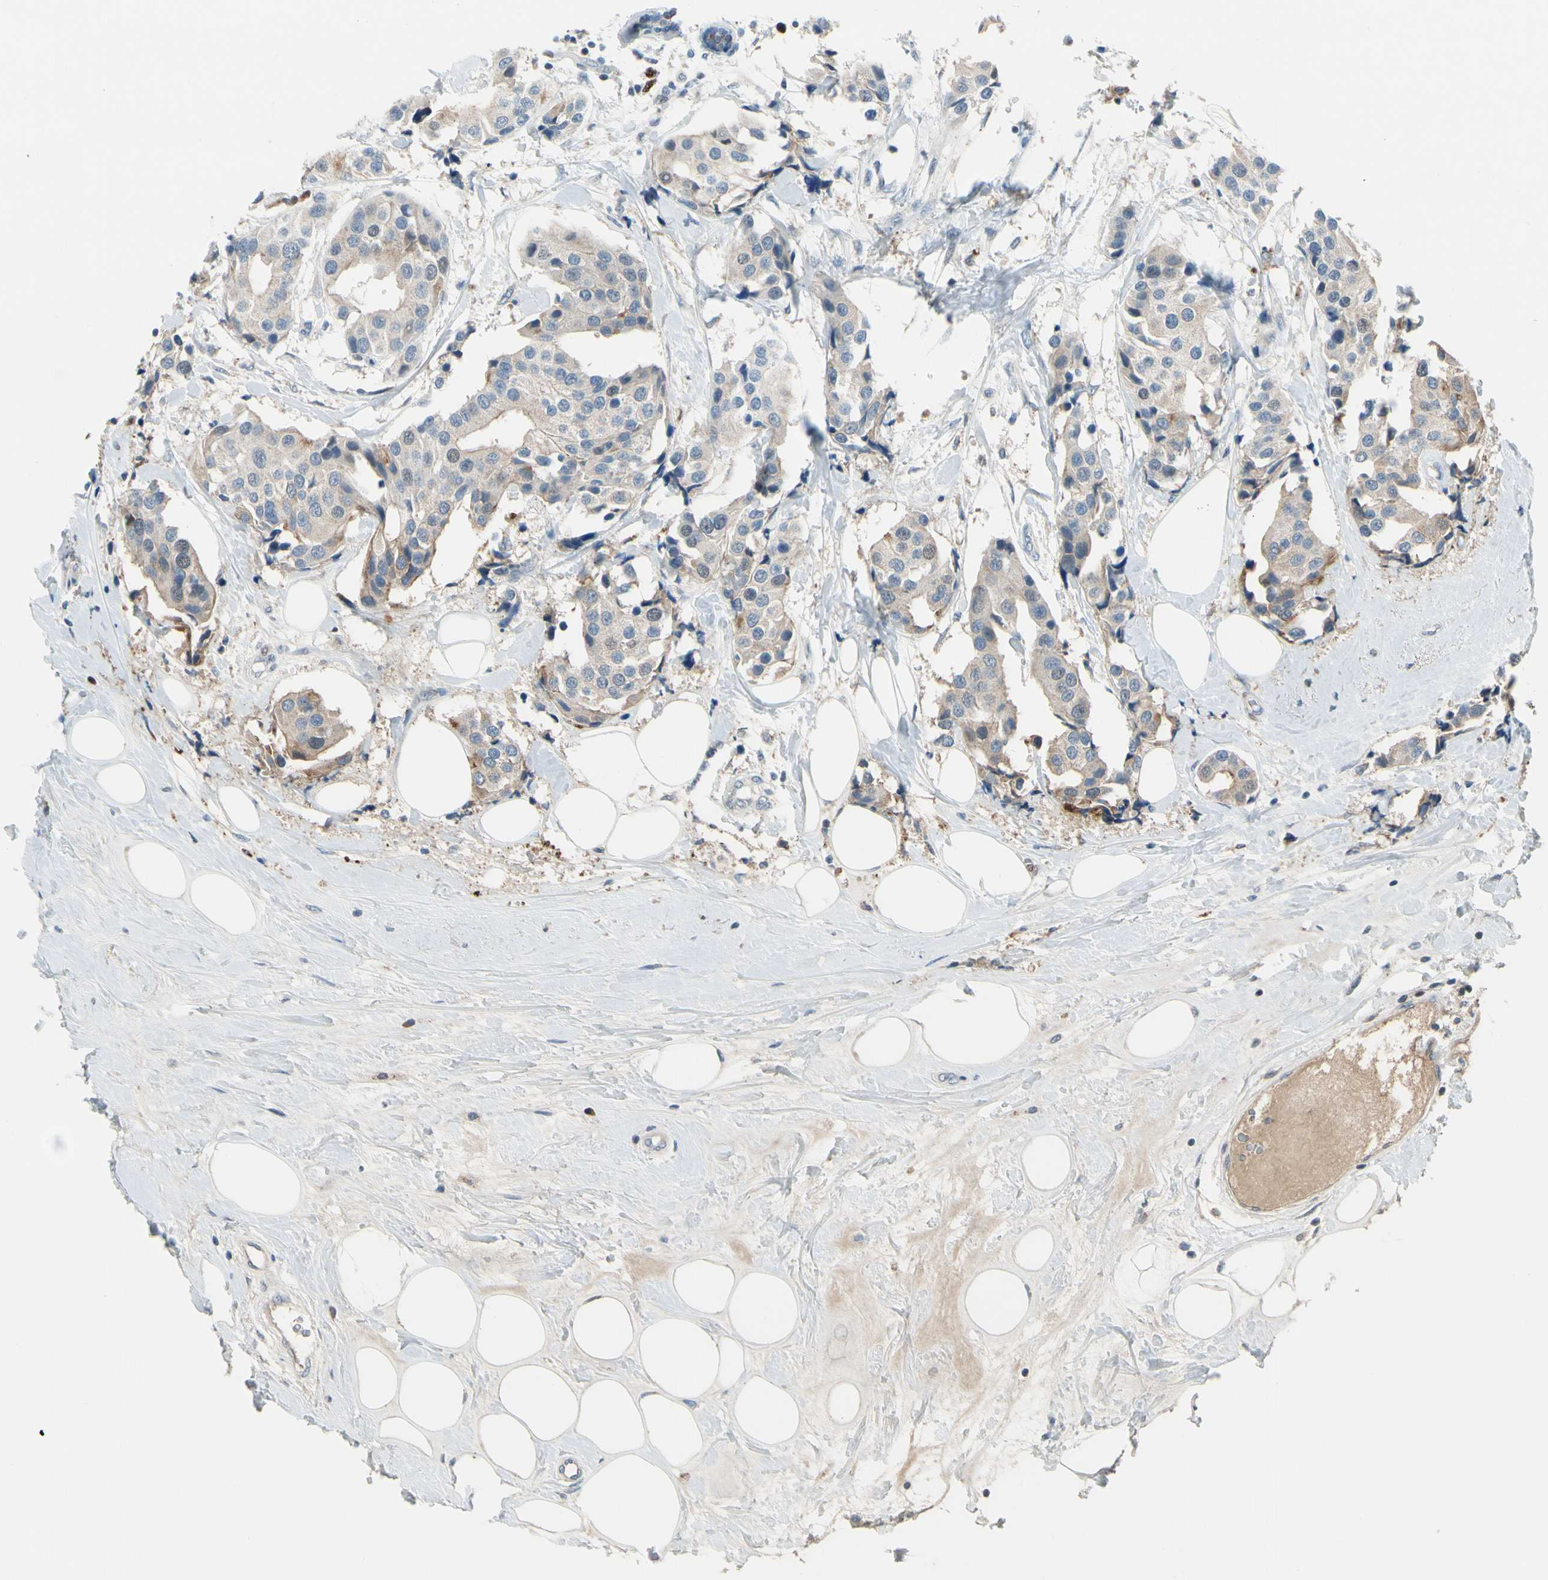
{"staining": {"intensity": "negative", "quantity": "none", "location": "none"}, "tissue": "breast cancer", "cell_type": "Tumor cells", "image_type": "cancer", "snomed": [{"axis": "morphology", "description": "Normal tissue, NOS"}, {"axis": "morphology", "description": "Duct carcinoma"}, {"axis": "topography", "description": "Breast"}], "caption": "Tumor cells show no significant protein positivity in breast cancer (intraductal carcinoma). Nuclei are stained in blue.", "gene": "ZKSCAN4", "patient": {"sex": "female", "age": 39}}